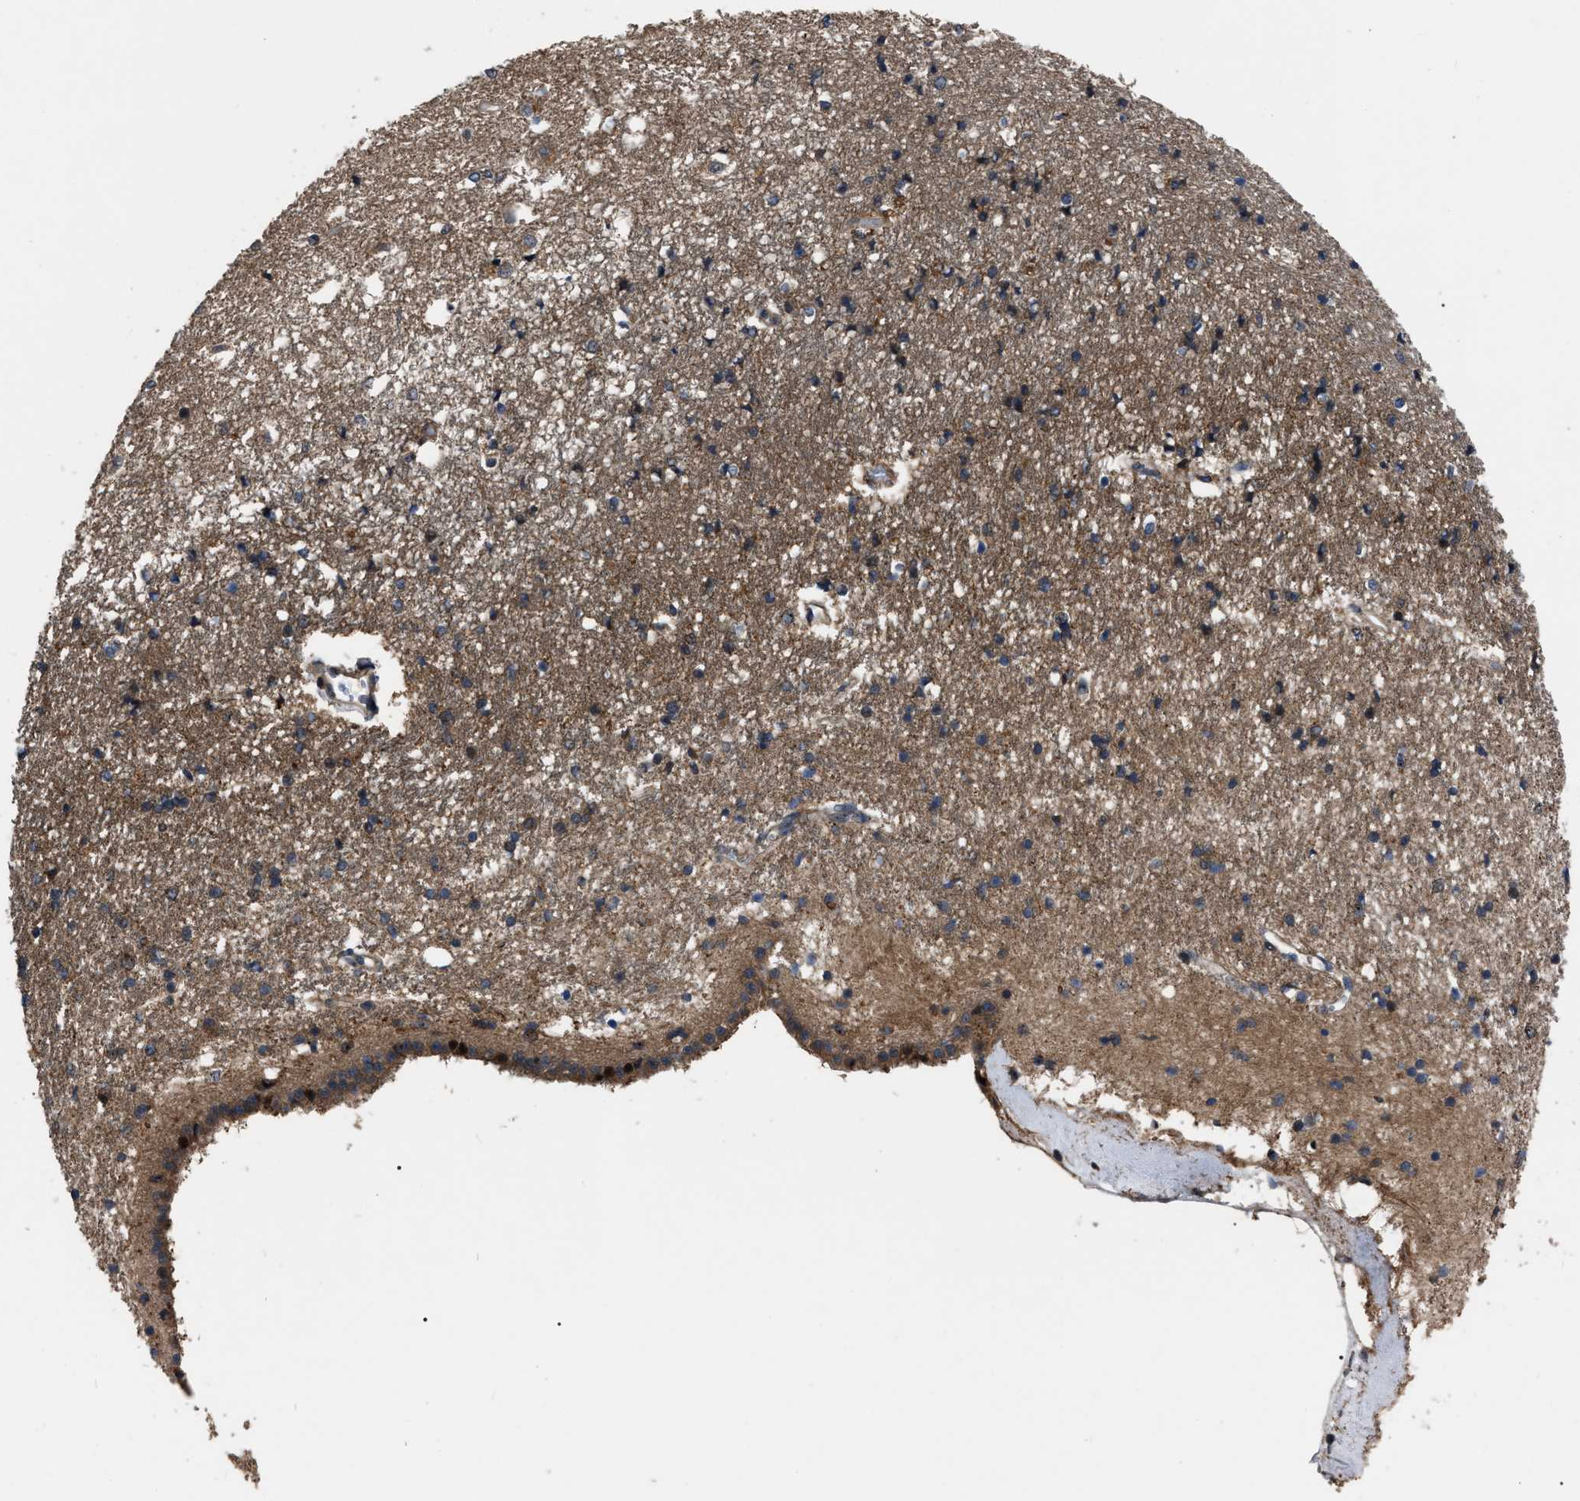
{"staining": {"intensity": "weak", "quantity": "<25%", "location": "cytoplasmic/membranous,nuclear"}, "tissue": "caudate", "cell_type": "Glial cells", "image_type": "normal", "snomed": [{"axis": "morphology", "description": "Normal tissue, NOS"}, {"axis": "topography", "description": "Lateral ventricle wall"}], "caption": "High power microscopy histopathology image of an immunohistochemistry micrograph of benign caudate, revealing no significant expression in glial cells.", "gene": "PPWD1", "patient": {"sex": "male", "age": 45}}